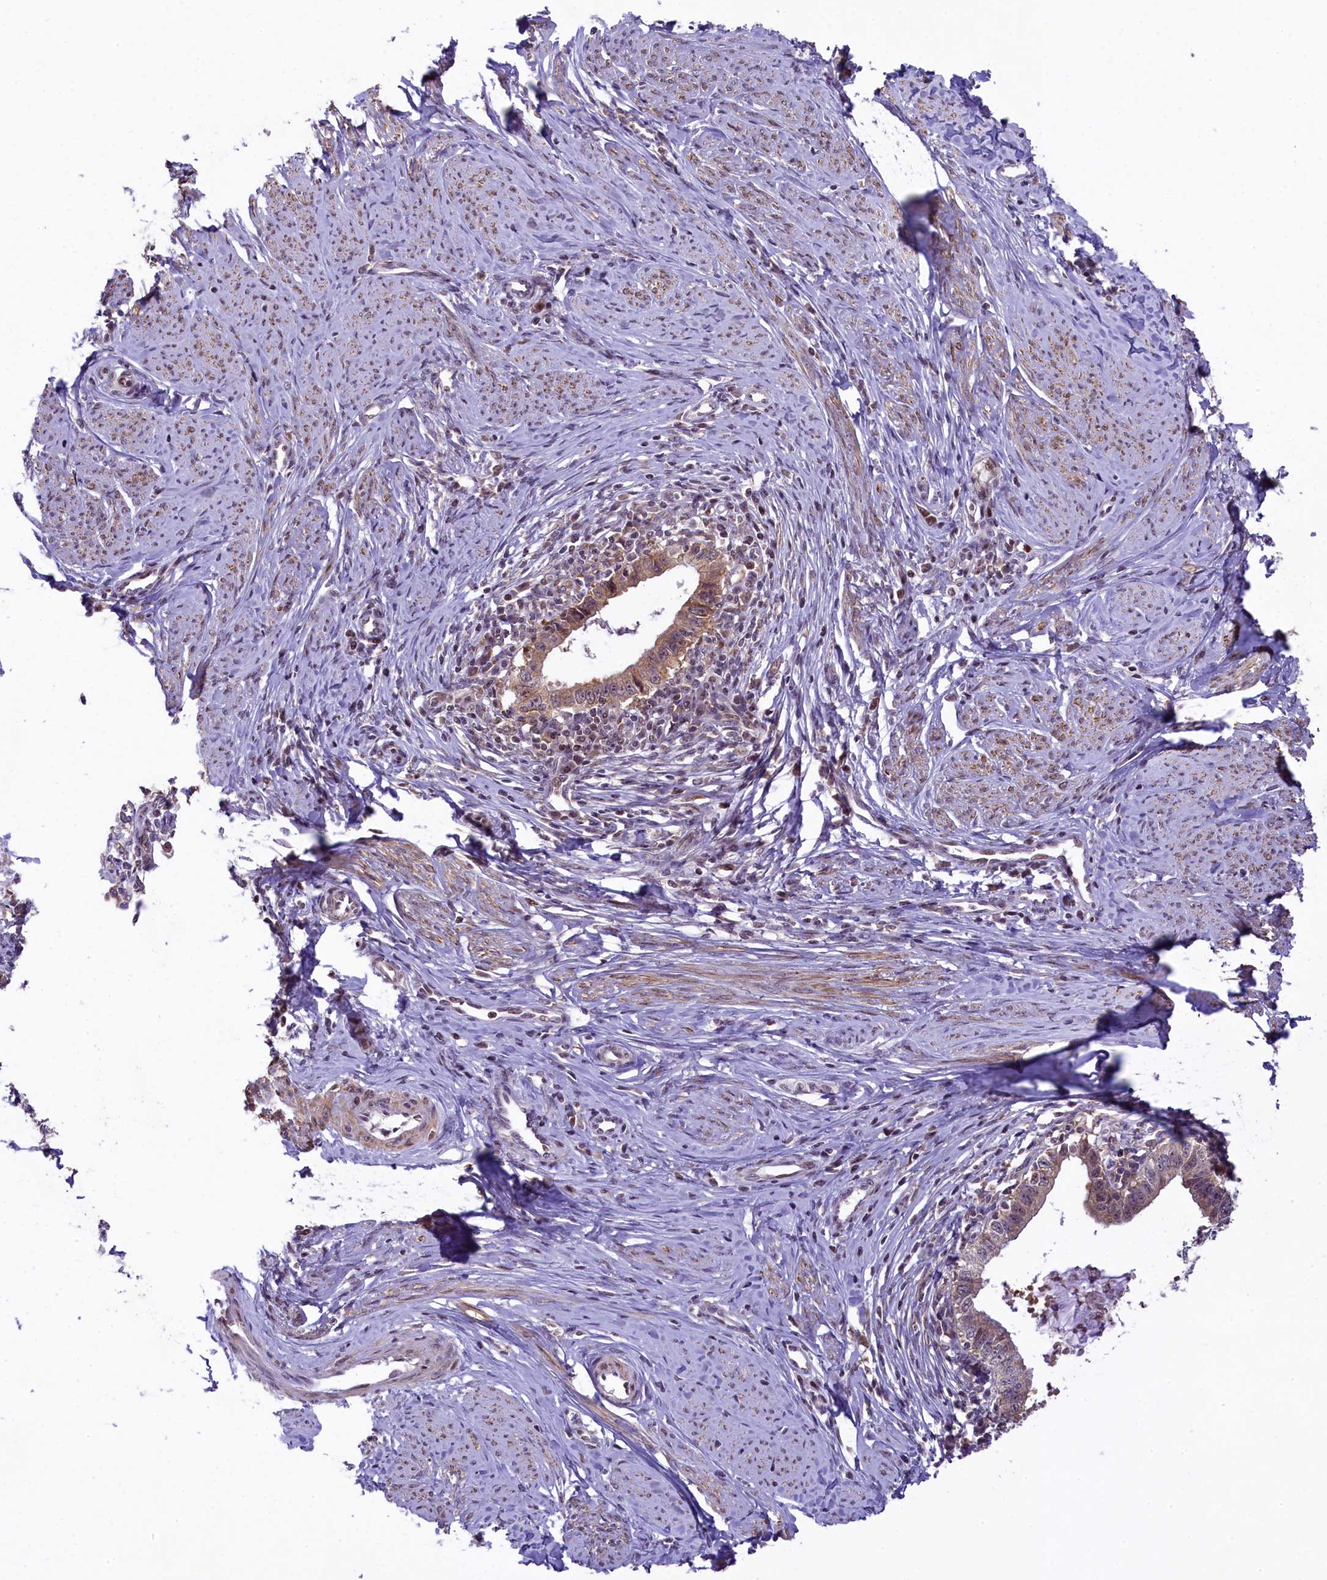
{"staining": {"intensity": "moderate", "quantity": ">75%", "location": "cytoplasmic/membranous"}, "tissue": "cervical cancer", "cell_type": "Tumor cells", "image_type": "cancer", "snomed": [{"axis": "morphology", "description": "Adenocarcinoma, NOS"}, {"axis": "topography", "description": "Cervix"}], "caption": "High-magnification brightfield microscopy of cervical cancer stained with DAB (3,3'-diaminobenzidine) (brown) and counterstained with hematoxylin (blue). tumor cells exhibit moderate cytoplasmic/membranous staining is appreciated in about>75% of cells. The protein is shown in brown color, while the nuclei are stained blue.", "gene": "RBBP8", "patient": {"sex": "female", "age": 36}}